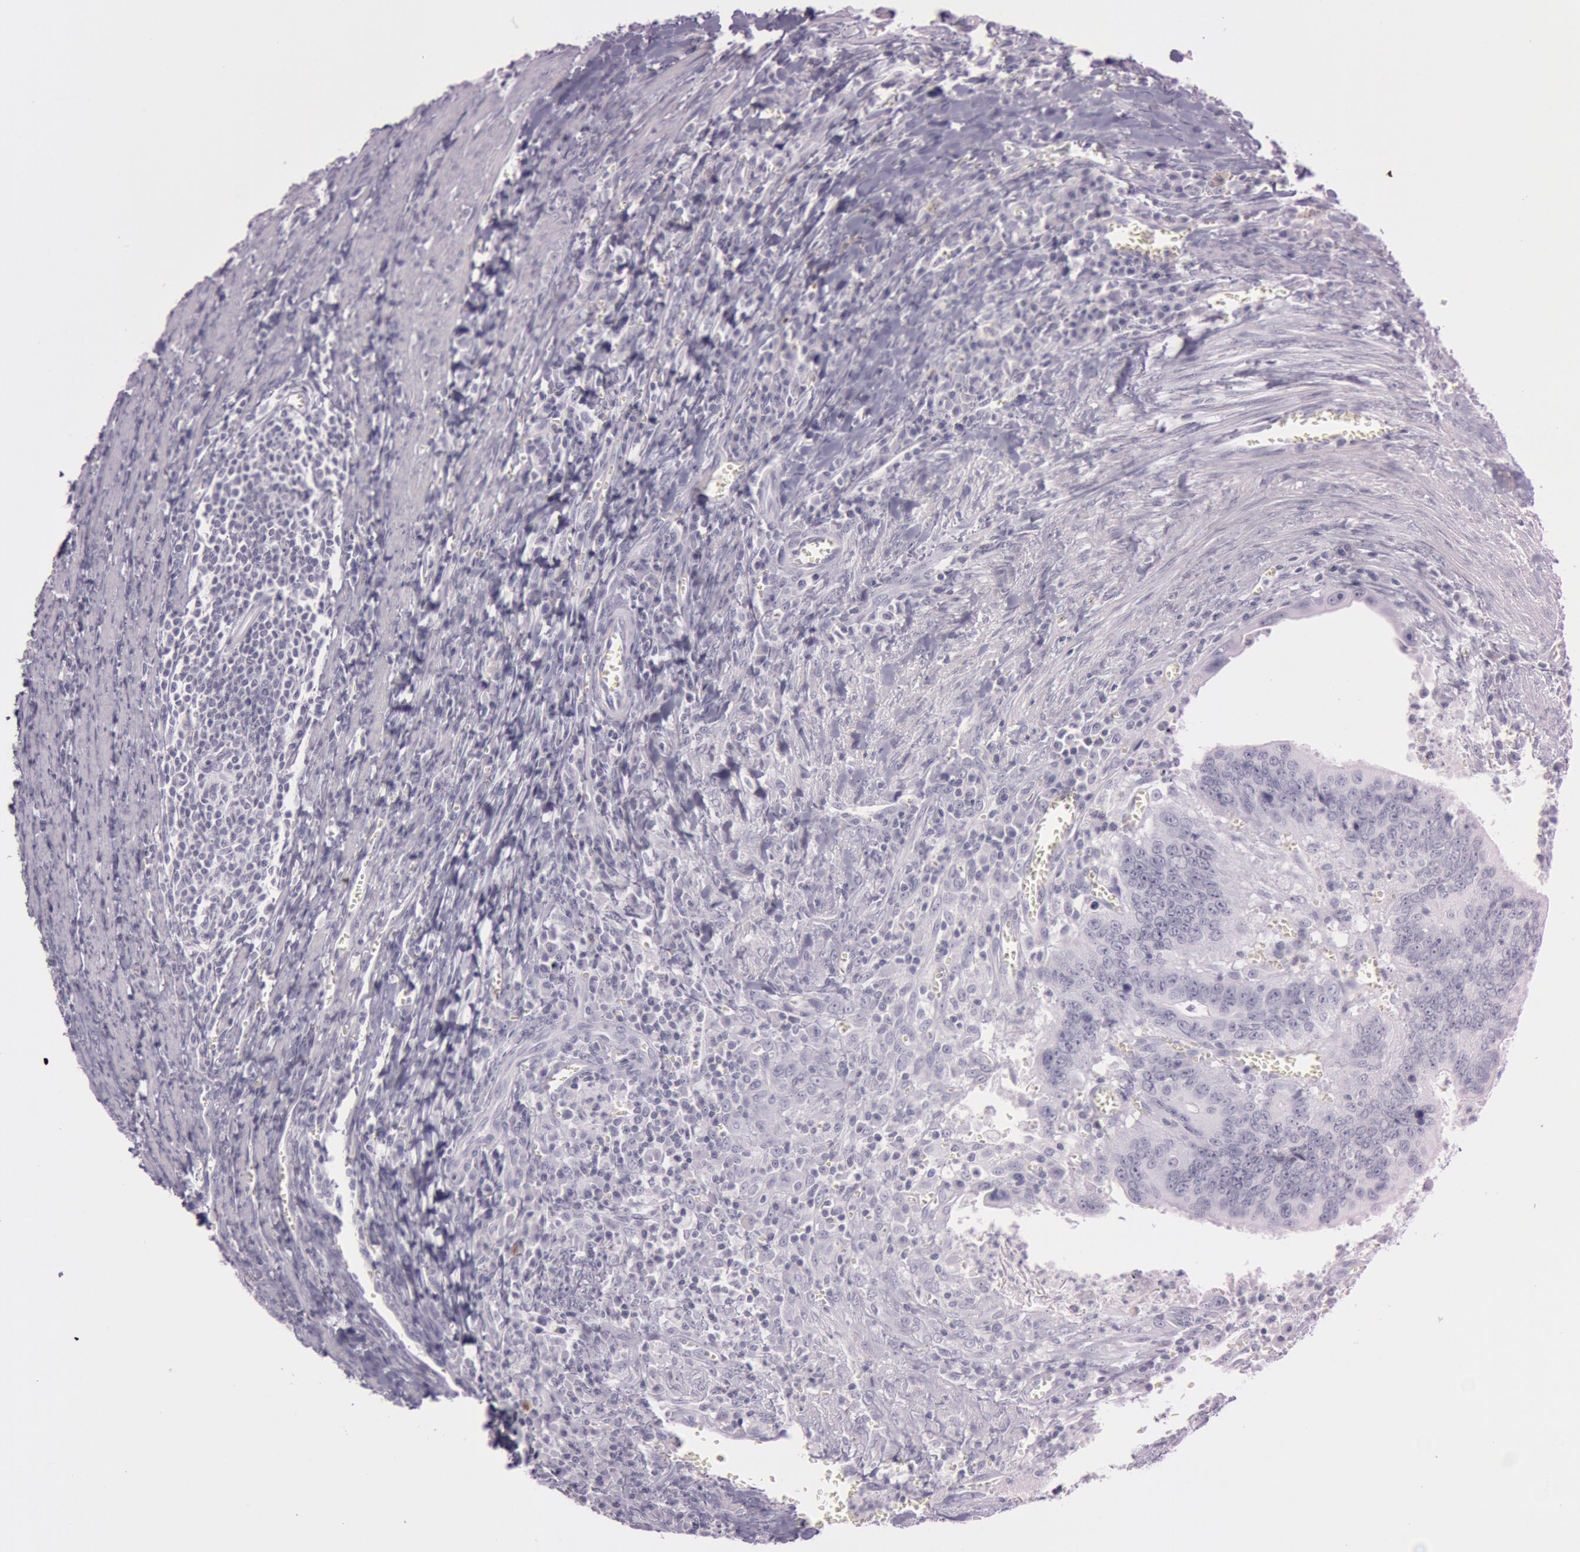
{"staining": {"intensity": "negative", "quantity": "none", "location": "none"}, "tissue": "colorectal cancer", "cell_type": "Tumor cells", "image_type": "cancer", "snomed": [{"axis": "morphology", "description": "Adenocarcinoma, NOS"}, {"axis": "topography", "description": "Colon"}], "caption": "Immunohistochemistry (IHC) photomicrograph of neoplastic tissue: human colorectal adenocarcinoma stained with DAB demonstrates no significant protein positivity in tumor cells.", "gene": "S100A7", "patient": {"sex": "male", "age": 72}}